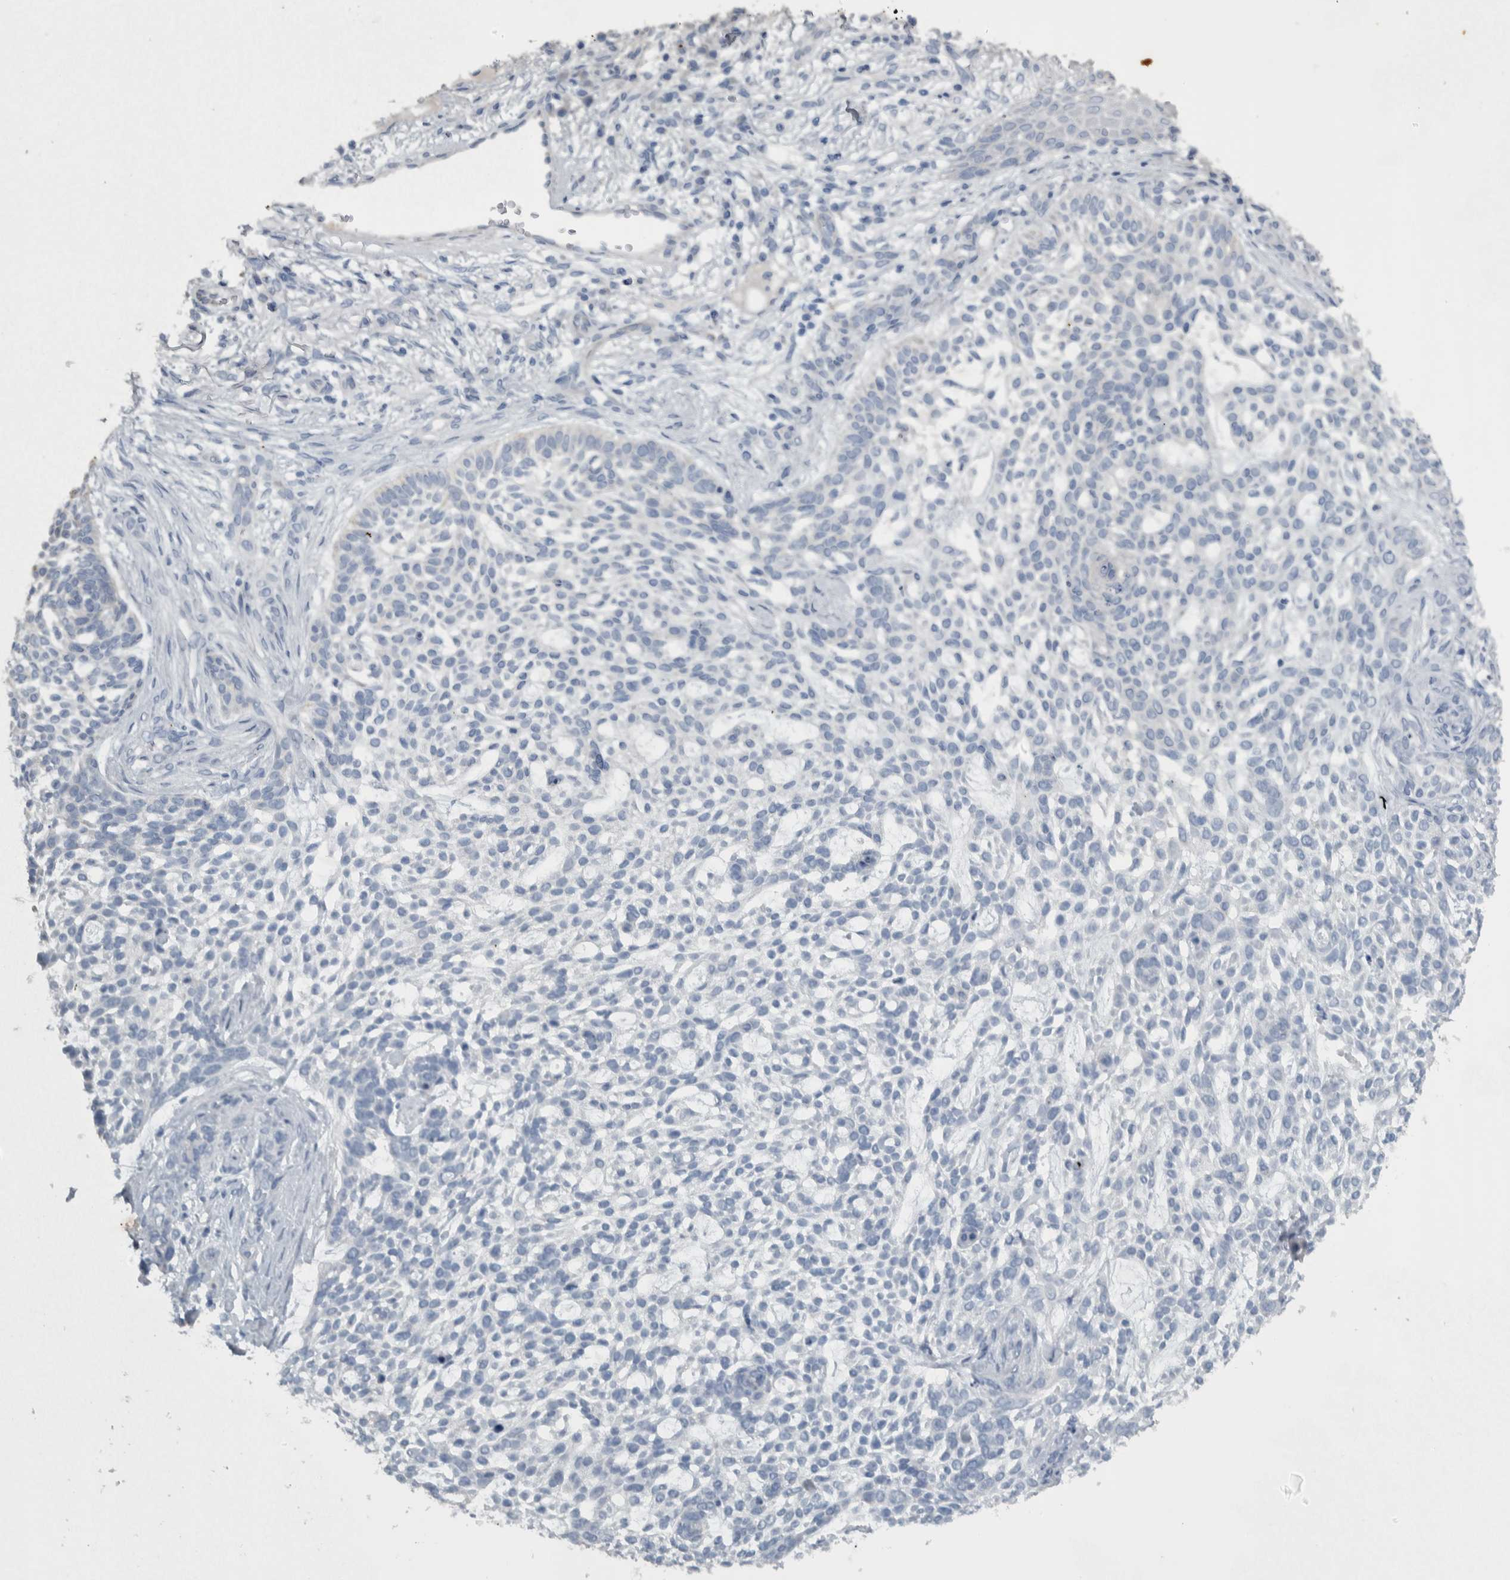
{"staining": {"intensity": "negative", "quantity": "none", "location": "none"}, "tissue": "skin cancer", "cell_type": "Tumor cells", "image_type": "cancer", "snomed": [{"axis": "morphology", "description": "Basal cell carcinoma"}, {"axis": "topography", "description": "Skin"}], "caption": "Immunohistochemical staining of human skin basal cell carcinoma reveals no significant positivity in tumor cells. (Stains: DAB immunohistochemistry (IHC) with hematoxylin counter stain, Microscopy: brightfield microscopy at high magnification).", "gene": "NT5C2", "patient": {"sex": "female", "age": 64}}